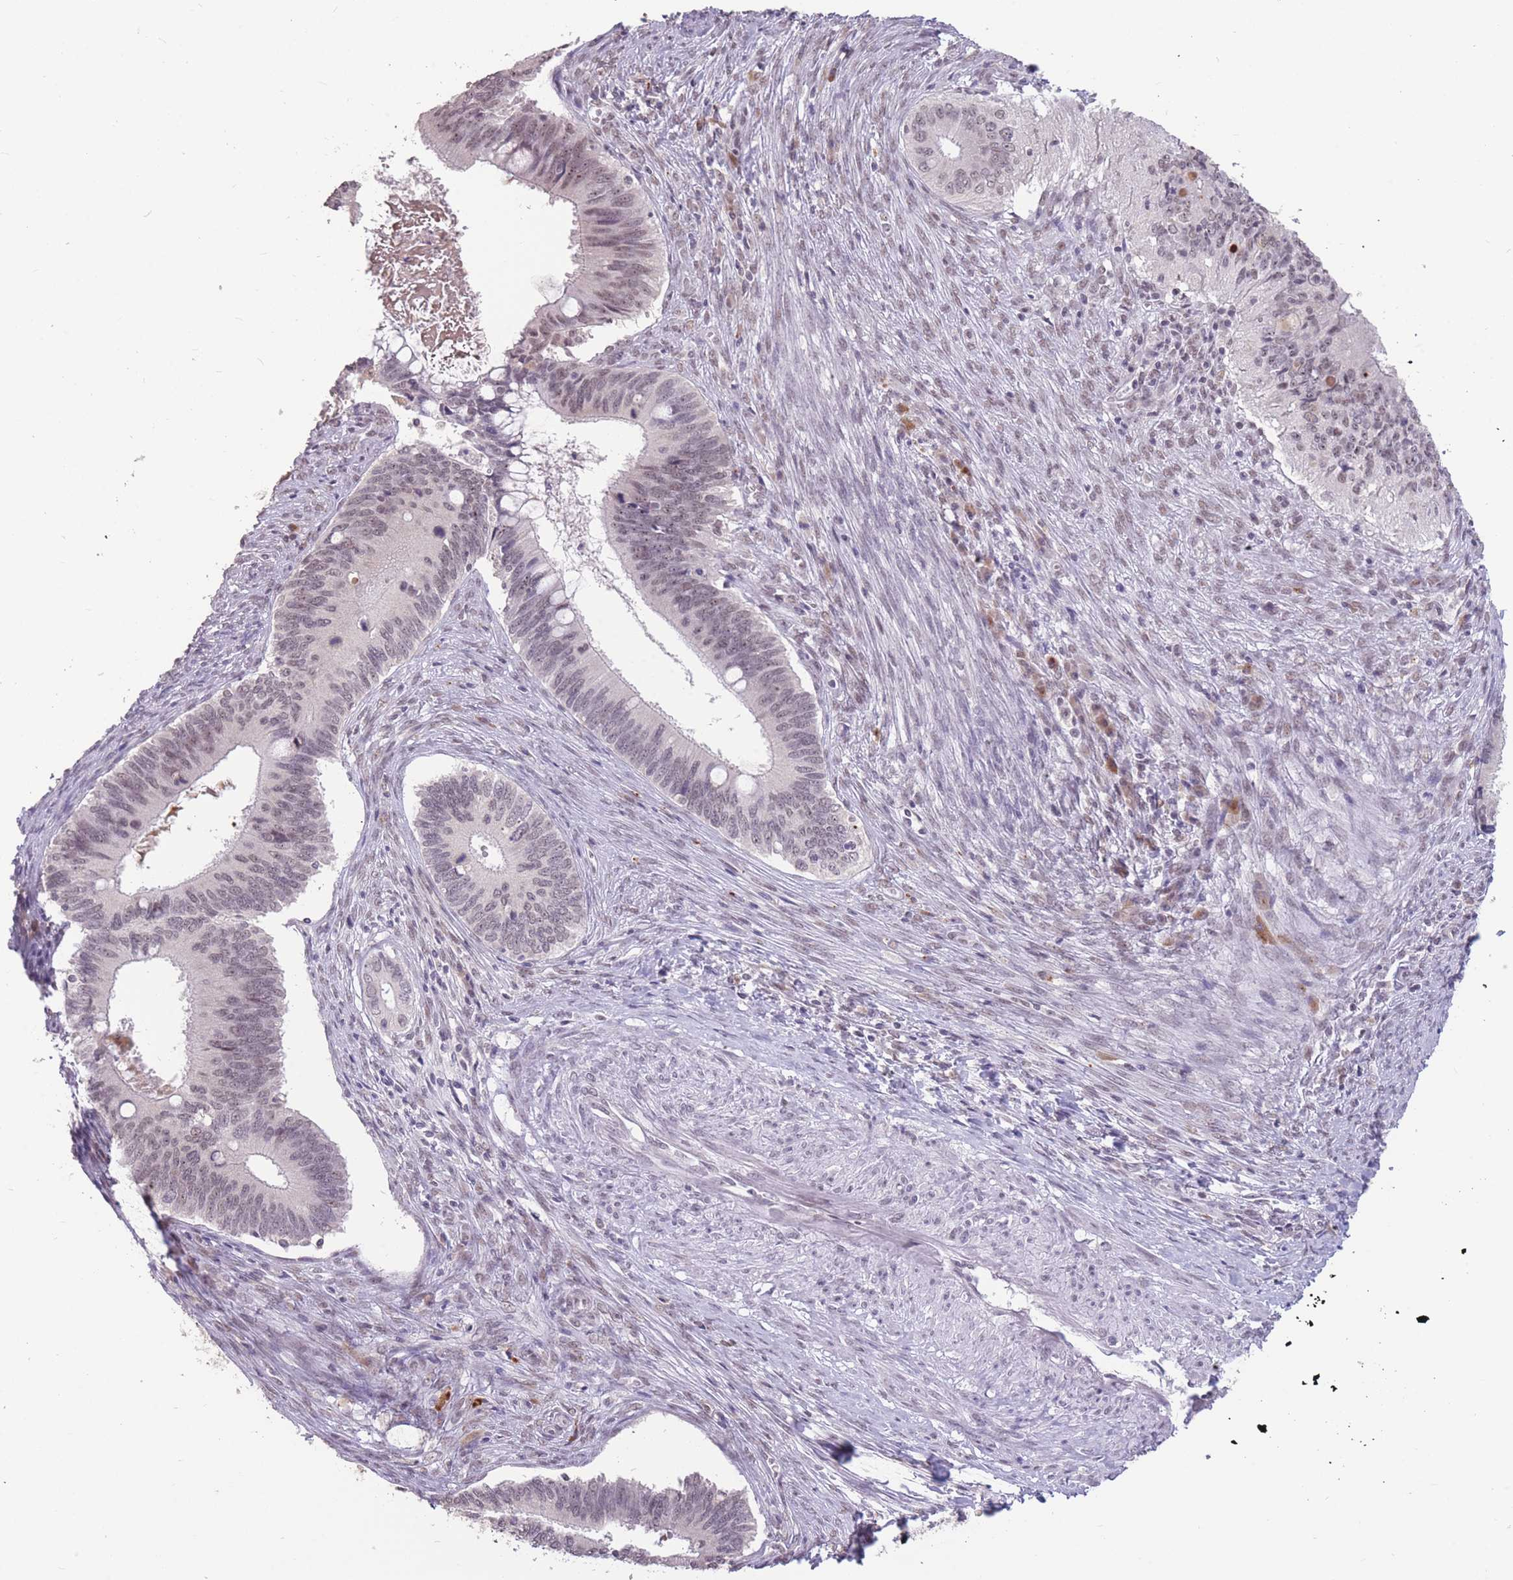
{"staining": {"intensity": "weak", "quantity": "<25%", "location": "nuclear"}, "tissue": "cervical cancer", "cell_type": "Tumor cells", "image_type": "cancer", "snomed": [{"axis": "morphology", "description": "Adenocarcinoma, NOS"}, {"axis": "topography", "description": "Cervix"}], "caption": "DAB immunohistochemical staining of cervical adenocarcinoma displays no significant positivity in tumor cells.", "gene": "HNRNPUL1", "patient": {"sex": "female", "age": 42}}